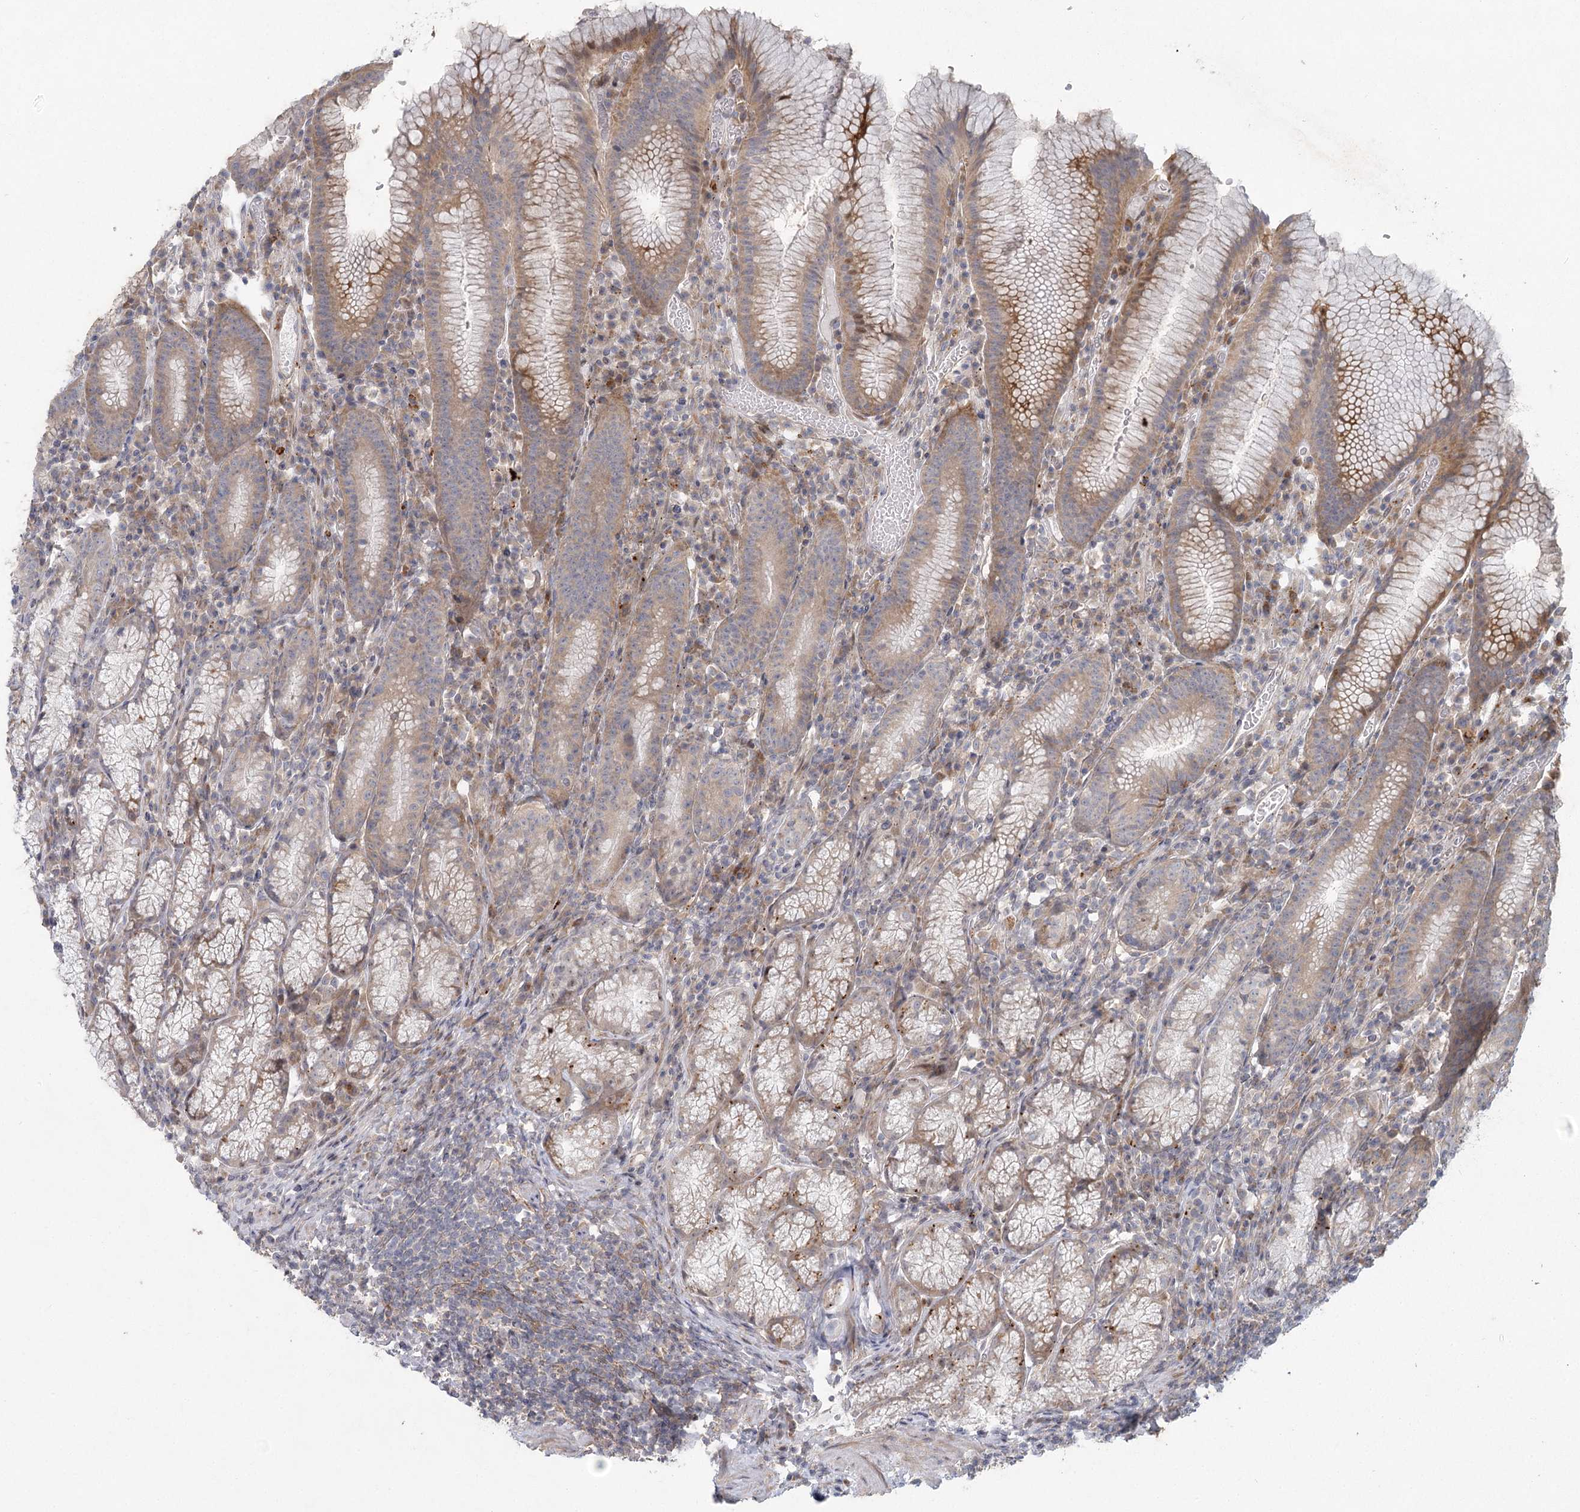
{"staining": {"intensity": "moderate", "quantity": "25%-75%", "location": "cytoplasmic/membranous"}, "tissue": "stomach", "cell_type": "Glandular cells", "image_type": "normal", "snomed": [{"axis": "morphology", "description": "Normal tissue, NOS"}, {"axis": "topography", "description": "Stomach"}], "caption": "DAB immunohistochemical staining of unremarkable stomach reveals moderate cytoplasmic/membranous protein positivity in approximately 25%-75% of glandular cells. The protein of interest is shown in brown color, while the nuclei are stained blue.", "gene": "FAM110C", "patient": {"sex": "male", "age": 55}}